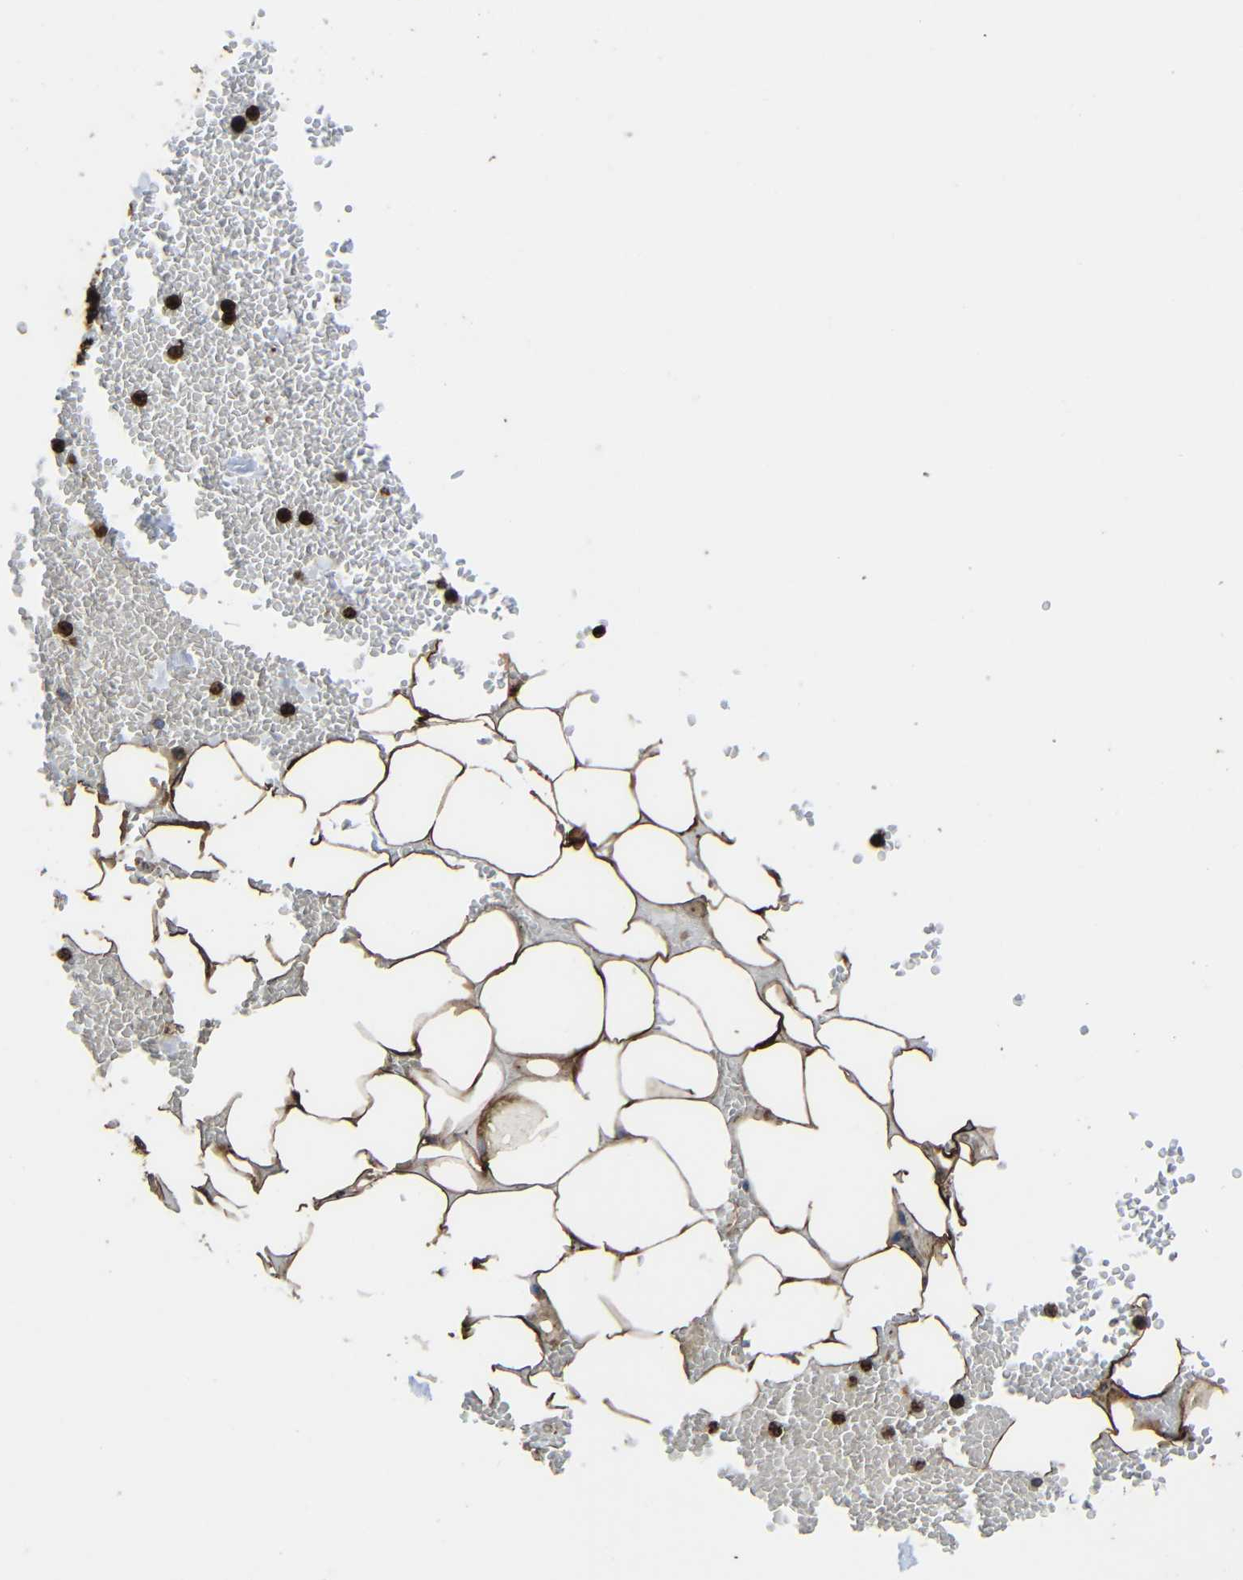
{"staining": {"intensity": "moderate", "quantity": ">75%", "location": "cytoplasmic/membranous"}, "tissue": "adipose tissue", "cell_type": "Adipocytes", "image_type": "normal", "snomed": [{"axis": "morphology", "description": "Normal tissue, NOS"}, {"axis": "topography", "description": "Adipose tissue"}, {"axis": "topography", "description": "Peripheral nerve tissue"}], "caption": "The micrograph shows staining of benign adipose tissue, revealing moderate cytoplasmic/membranous protein positivity (brown color) within adipocytes.", "gene": "TREM2", "patient": {"sex": "male", "age": 52}}